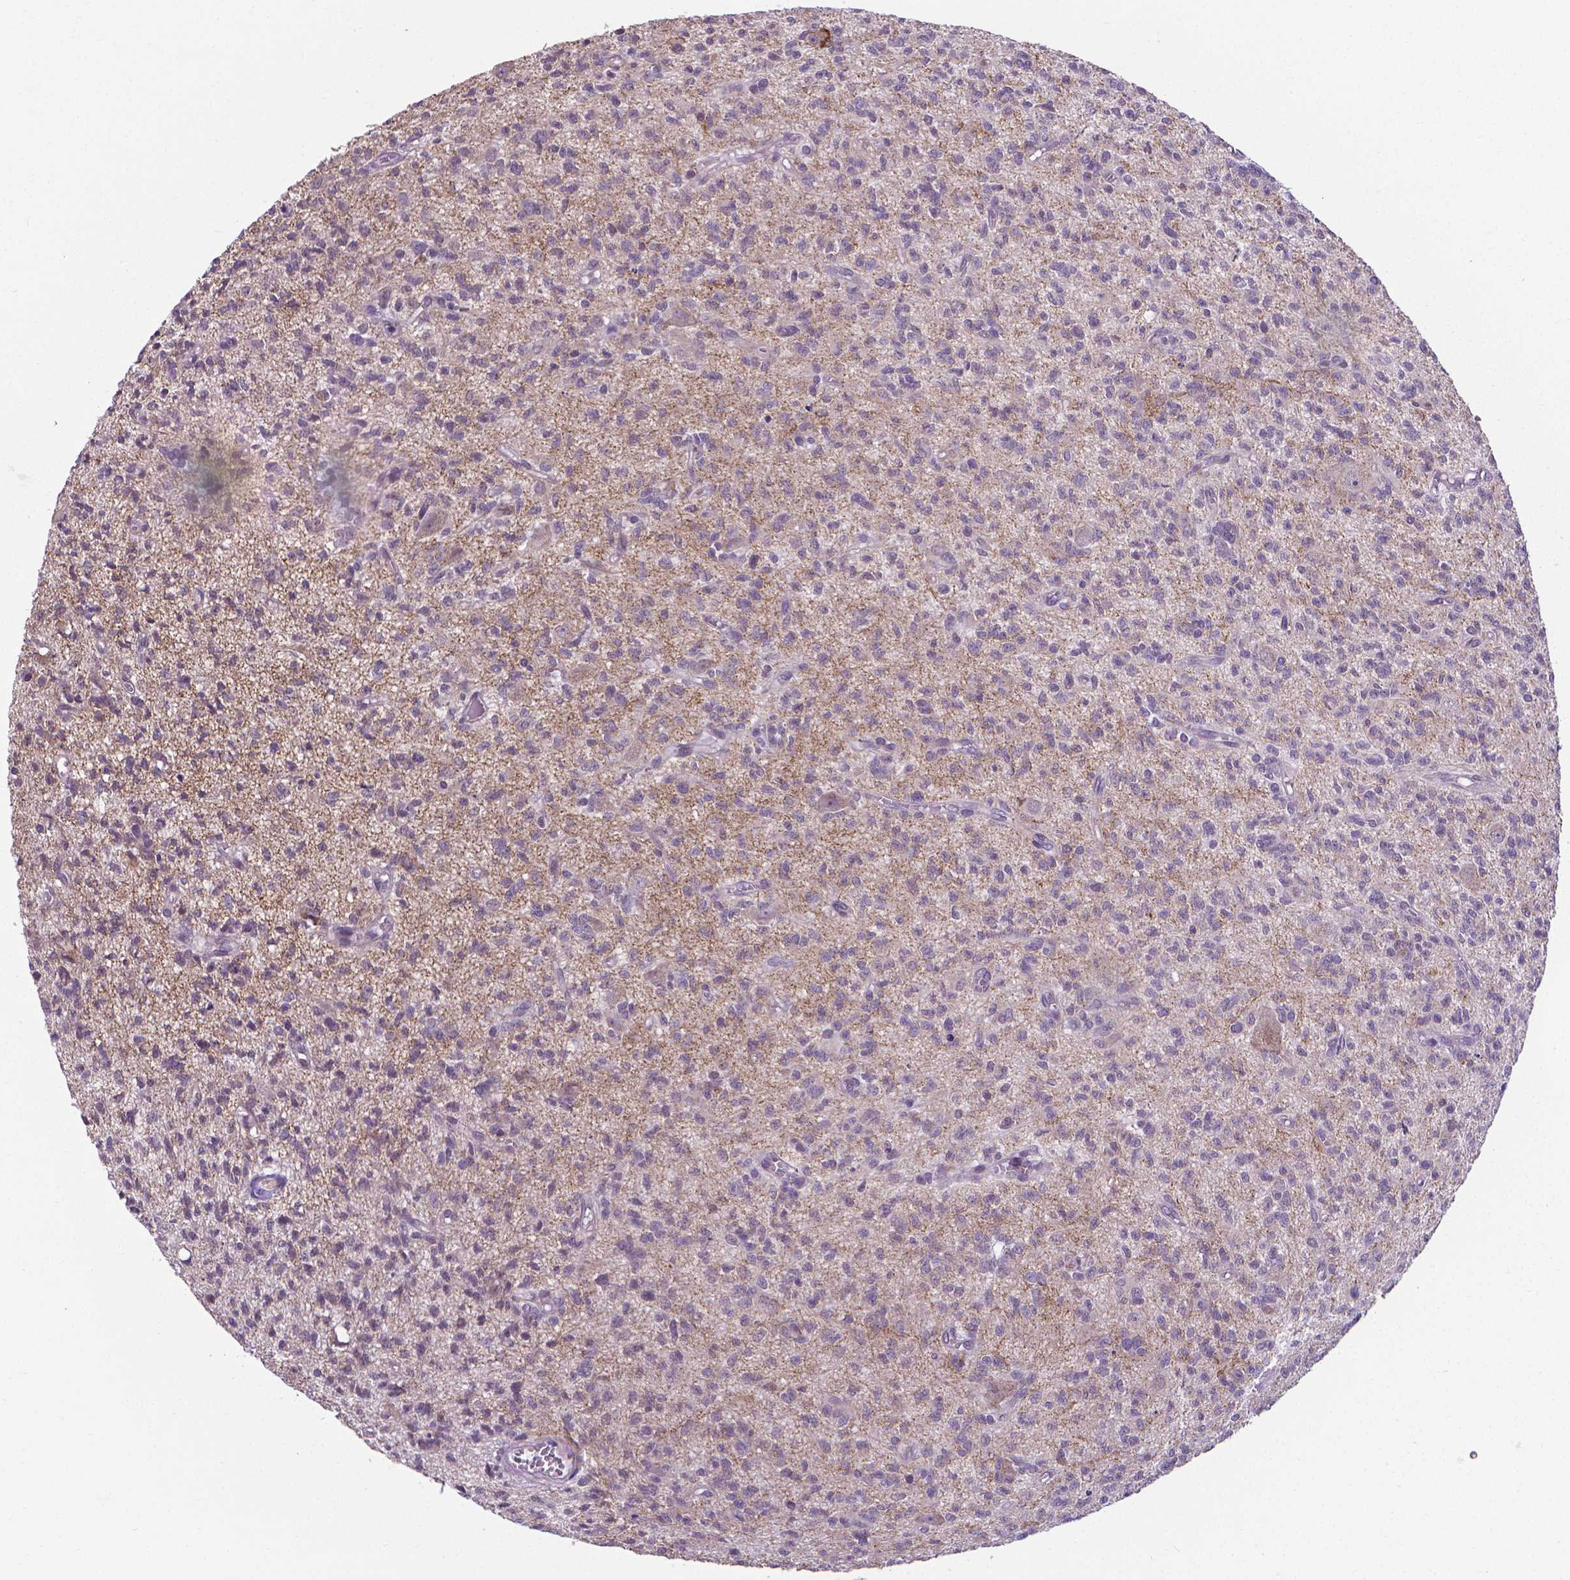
{"staining": {"intensity": "weak", "quantity": "<25%", "location": "cytoplasmic/membranous"}, "tissue": "glioma", "cell_type": "Tumor cells", "image_type": "cancer", "snomed": [{"axis": "morphology", "description": "Glioma, malignant, Low grade"}, {"axis": "topography", "description": "Brain"}], "caption": "The immunohistochemistry (IHC) photomicrograph has no significant expression in tumor cells of malignant low-grade glioma tissue.", "gene": "GPR63", "patient": {"sex": "male", "age": 64}}